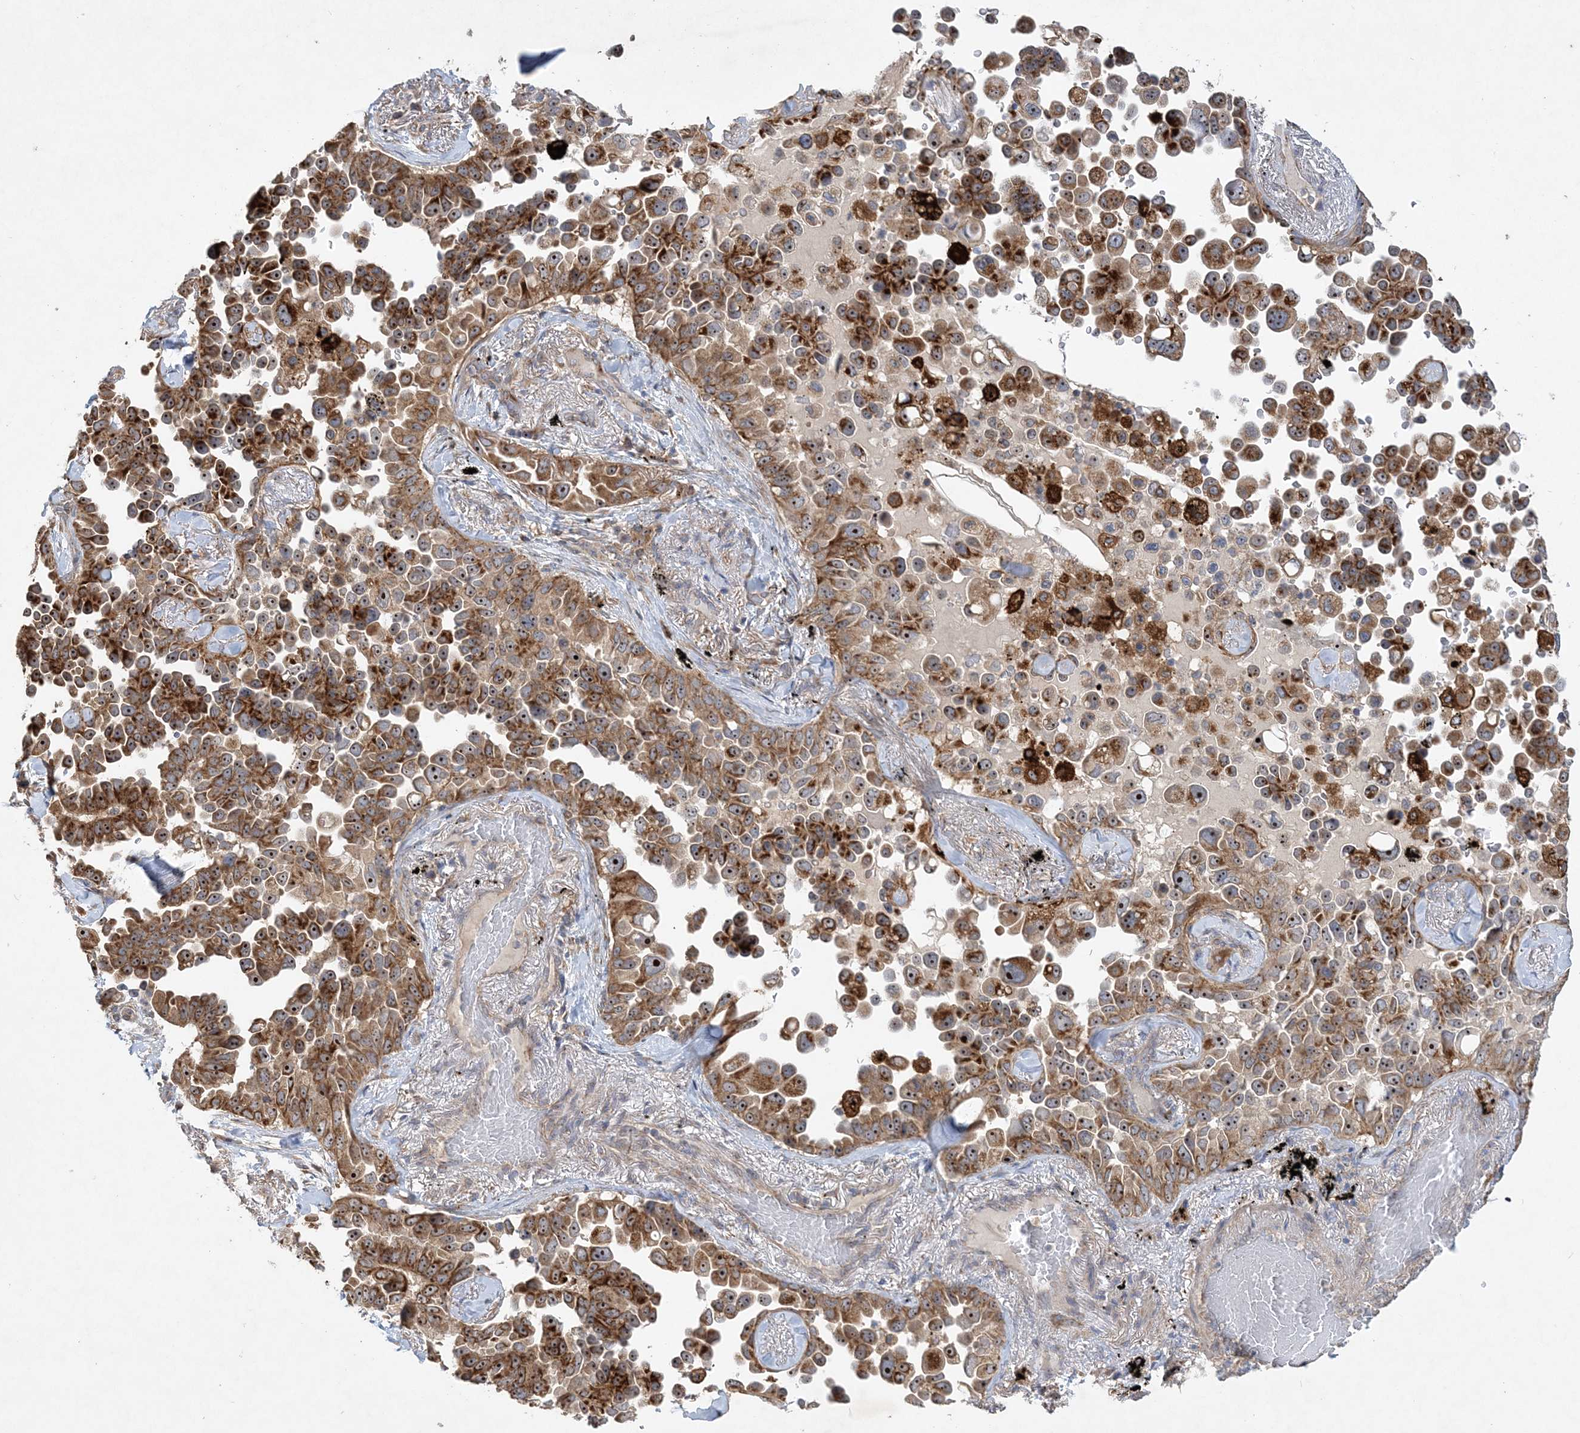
{"staining": {"intensity": "moderate", "quantity": ">75%", "location": "cytoplasmic/membranous,nuclear"}, "tissue": "lung cancer", "cell_type": "Tumor cells", "image_type": "cancer", "snomed": [{"axis": "morphology", "description": "Adenocarcinoma, NOS"}, {"axis": "topography", "description": "Lung"}], "caption": "Lung cancer stained with DAB immunohistochemistry (IHC) exhibits medium levels of moderate cytoplasmic/membranous and nuclear expression in approximately >75% of tumor cells. (IHC, brightfield microscopy, high magnification).", "gene": "FEZ2", "patient": {"sex": "female", "age": 67}}